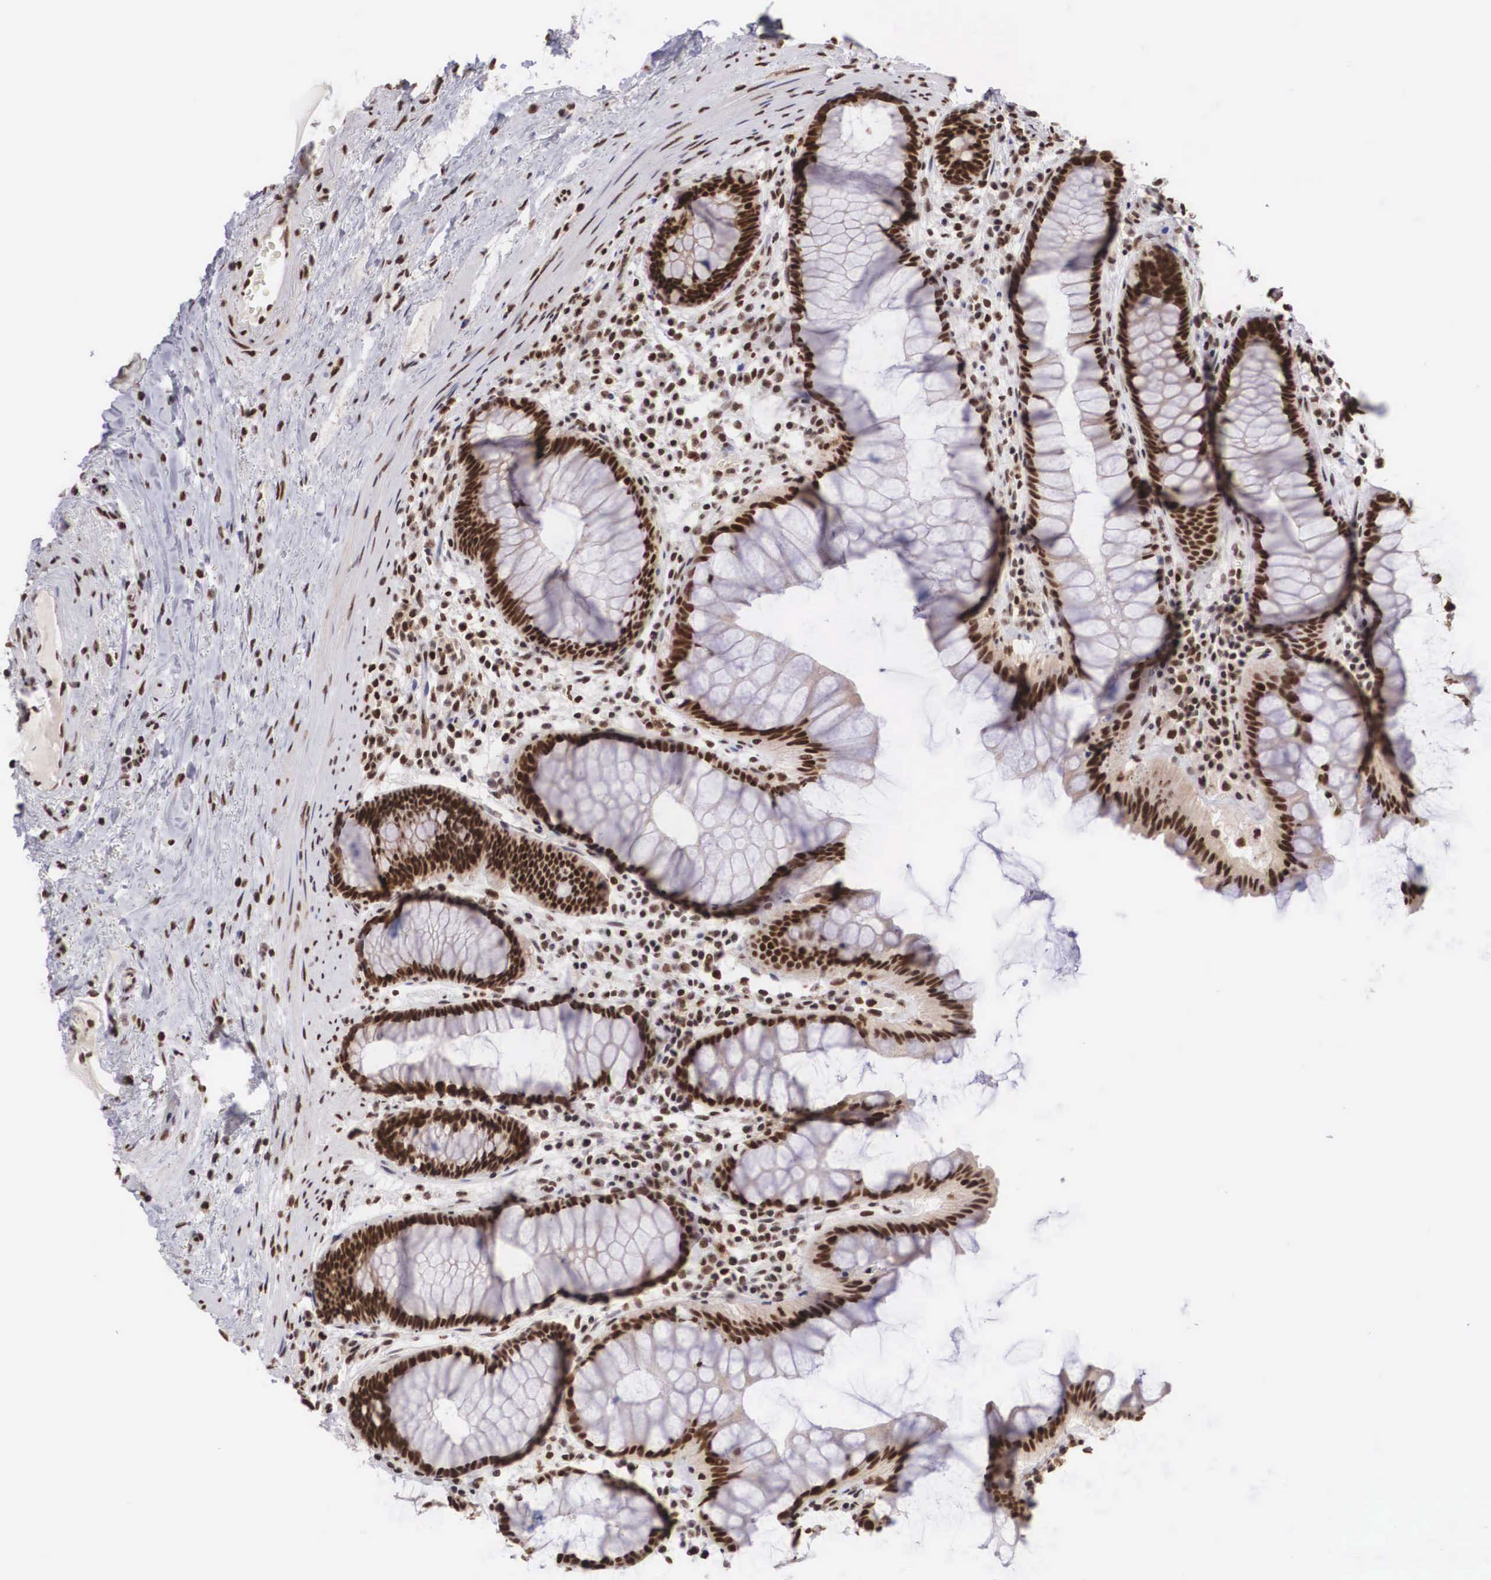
{"staining": {"intensity": "strong", "quantity": ">75%", "location": "nuclear"}, "tissue": "rectum", "cell_type": "Glandular cells", "image_type": "normal", "snomed": [{"axis": "morphology", "description": "Normal tissue, NOS"}, {"axis": "topography", "description": "Rectum"}], "caption": "Protein analysis of unremarkable rectum reveals strong nuclear expression in approximately >75% of glandular cells. The staining was performed using DAB (3,3'-diaminobenzidine) to visualize the protein expression in brown, while the nuclei were stained in blue with hematoxylin (Magnification: 20x).", "gene": "HTATSF1", "patient": {"sex": "male", "age": 77}}